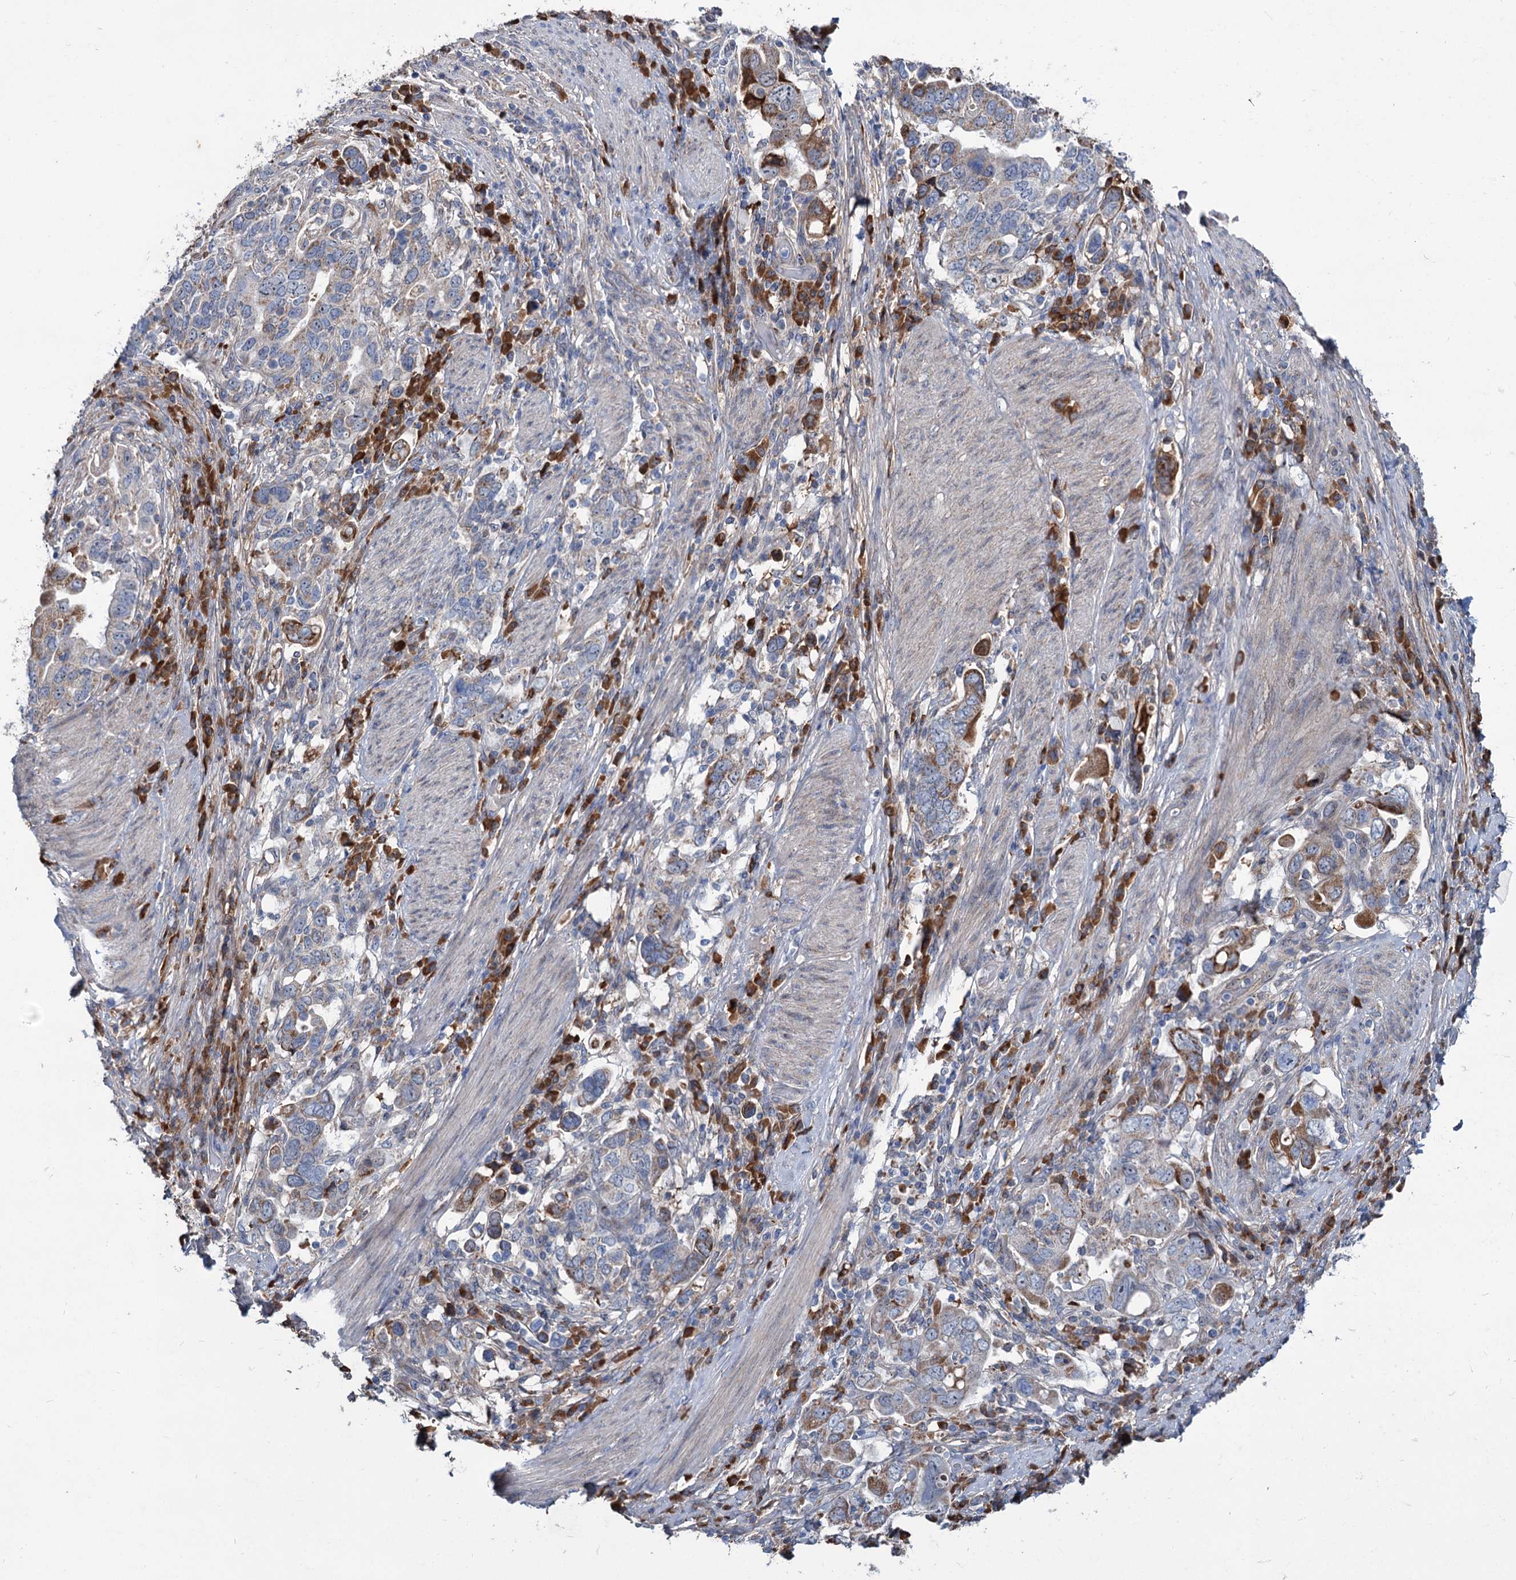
{"staining": {"intensity": "moderate", "quantity": "<25%", "location": "cytoplasmic/membranous"}, "tissue": "stomach cancer", "cell_type": "Tumor cells", "image_type": "cancer", "snomed": [{"axis": "morphology", "description": "Adenocarcinoma, NOS"}, {"axis": "topography", "description": "Stomach, upper"}], "caption": "High-magnification brightfield microscopy of stomach cancer (adenocarcinoma) stained with DAB (3,3'-diaminobenzidine) (brown) and counterstained with hematoxylin (blue). tumor cells exhibit moderate cytoplasmic/membranous positivity is seen in about<25% of cells. Immunohistochemistry (ihc) stains the protein in brown and the nuclei are stained blue.", "gene": "LPIN1", "patient": {"sex": "male", "age": 62}}